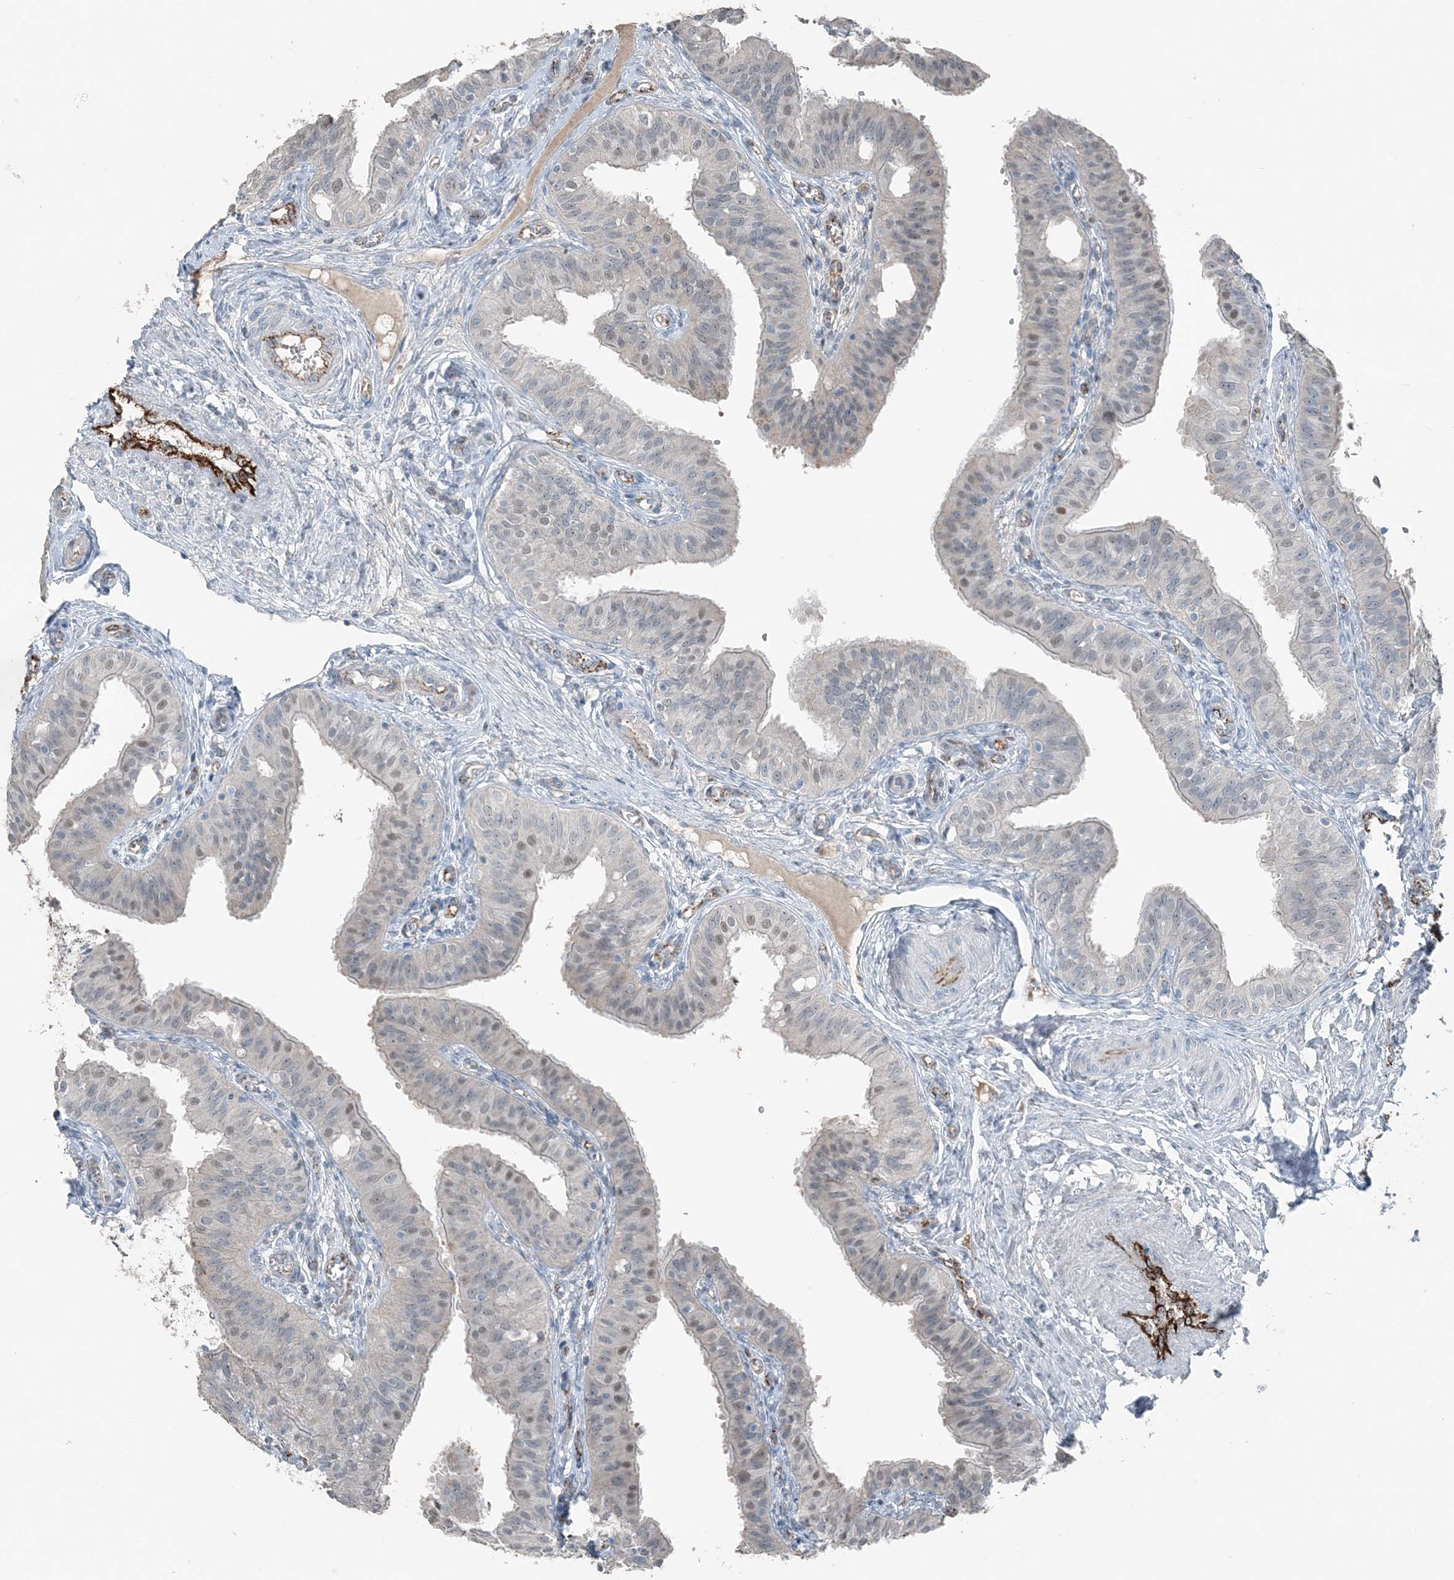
{"staining": {"intensity": "weak", "quantity": "<25%", "location": "nuclear"}, "tissue": "fallopian tube", "cell_type": "Glandular cells", "image_type": "normal", "snomed": [{"axis": "morphology", "description": "Normal tissue, NOS"}, {"axis": "topography", "description": "Fallopian tube"}, {"axis": "topography", "description": "Ovary"}], "caption": "This image is of benign fallopian tube stained with immunohistochemistry to label a protein in brown with the nuclei are counter-stained blue. There is no staining in glandular cells.", "gene": "ELOVL7", "patient": {"sex": "female", "age": 42}}